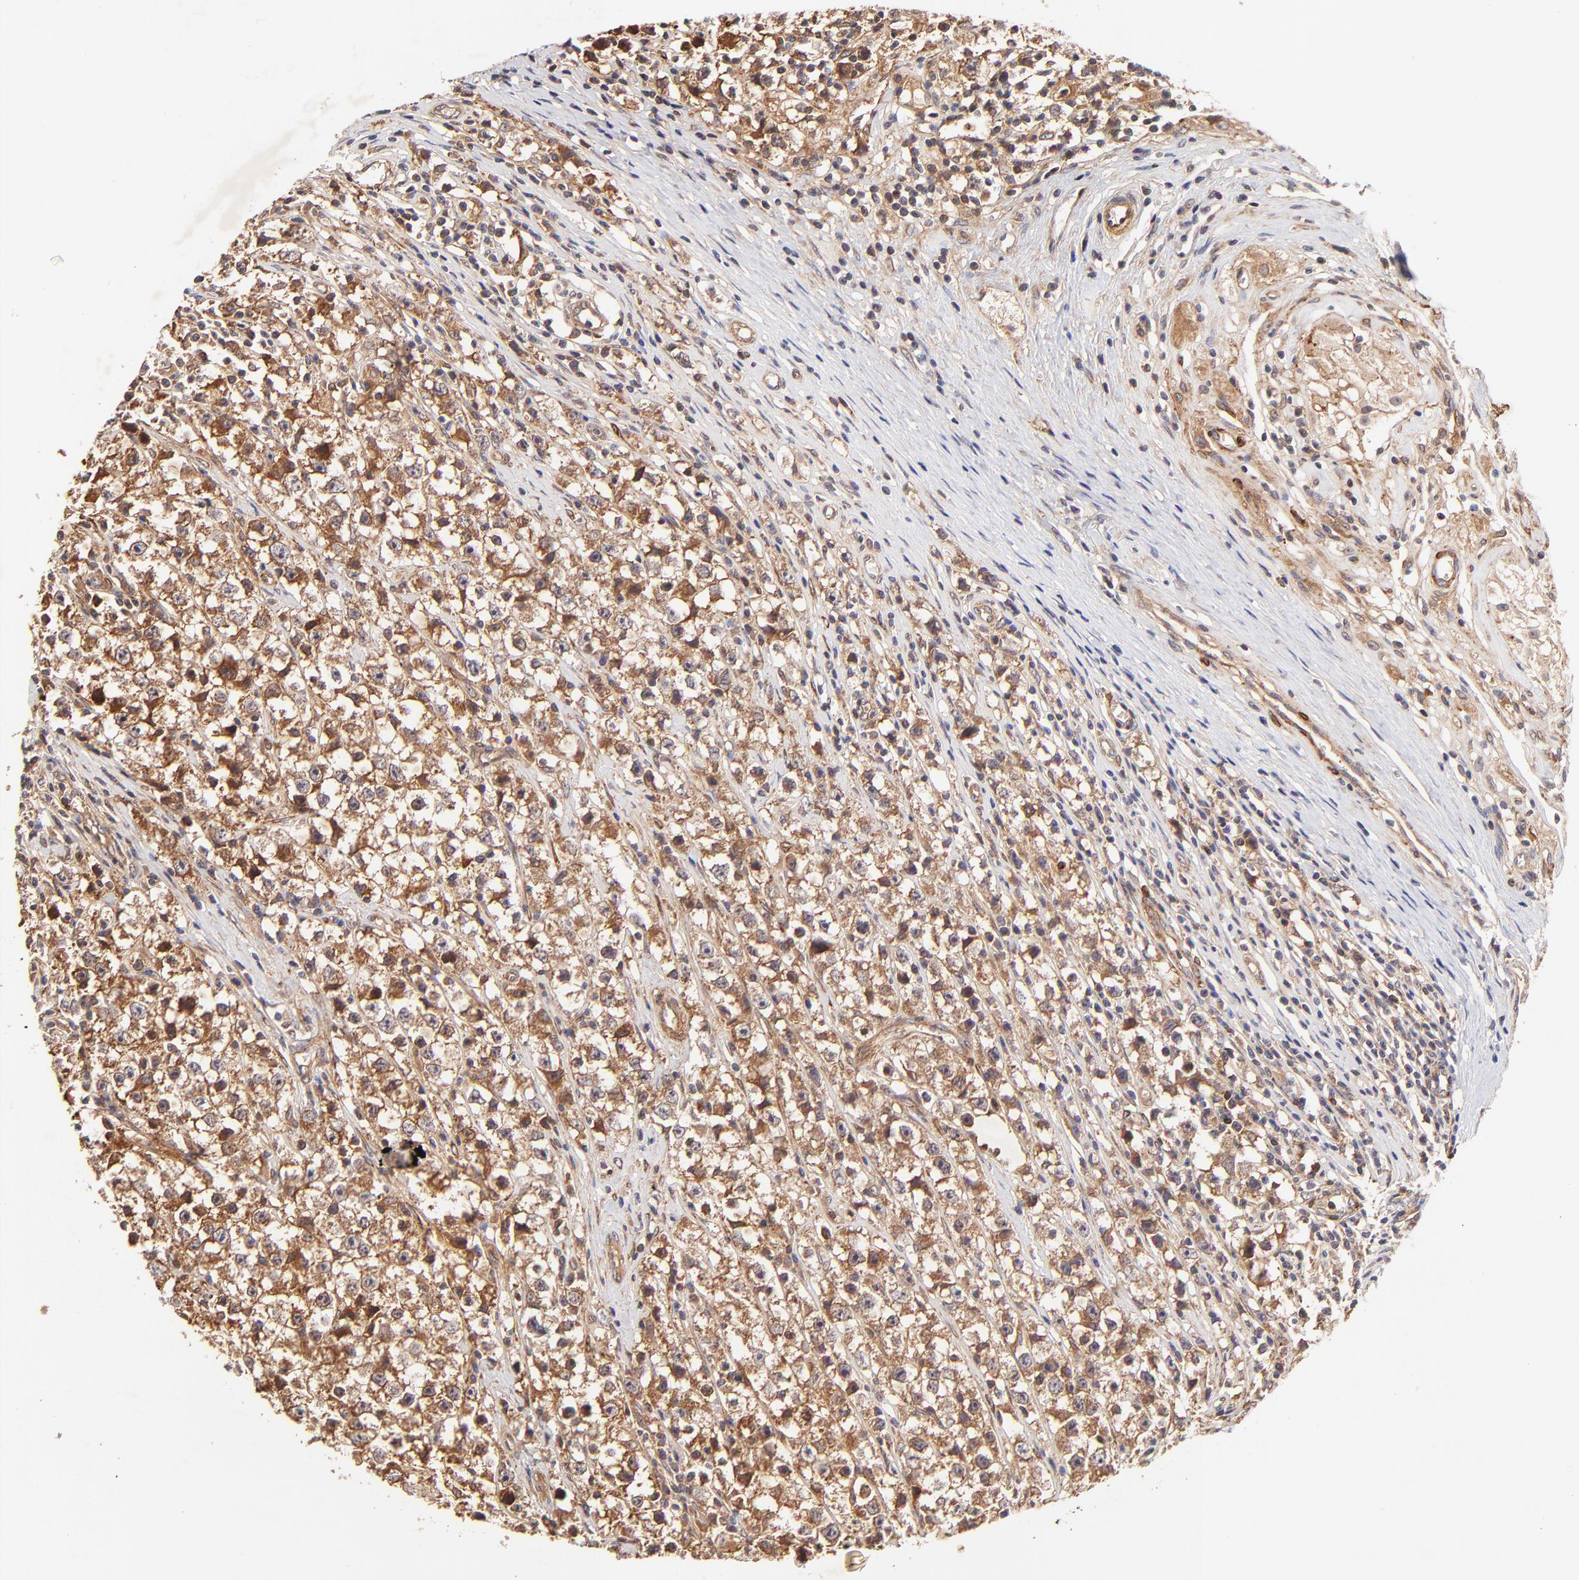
{"staining": {"intensity": "moderate", "quantity": ">75%", "location": "cytoplasmic/membranous"}, "tissue": "testis cancer", "cell_type": "Tumor cells", "image_type": "cancer", "snomed": [{"axis": "morphology", "description": "Seminoma, NOS"}, {"axis": "topography", "description": "Testis"}], "caption": "High-power microscopy captured an IHC micrograph of testis cancer (seminoma), revealing moderate cytoplasmic/membranous expression in about >75% of tumor cells.", "gene": "ITGB1", "patient": {"sex": "male", "age": 35}}